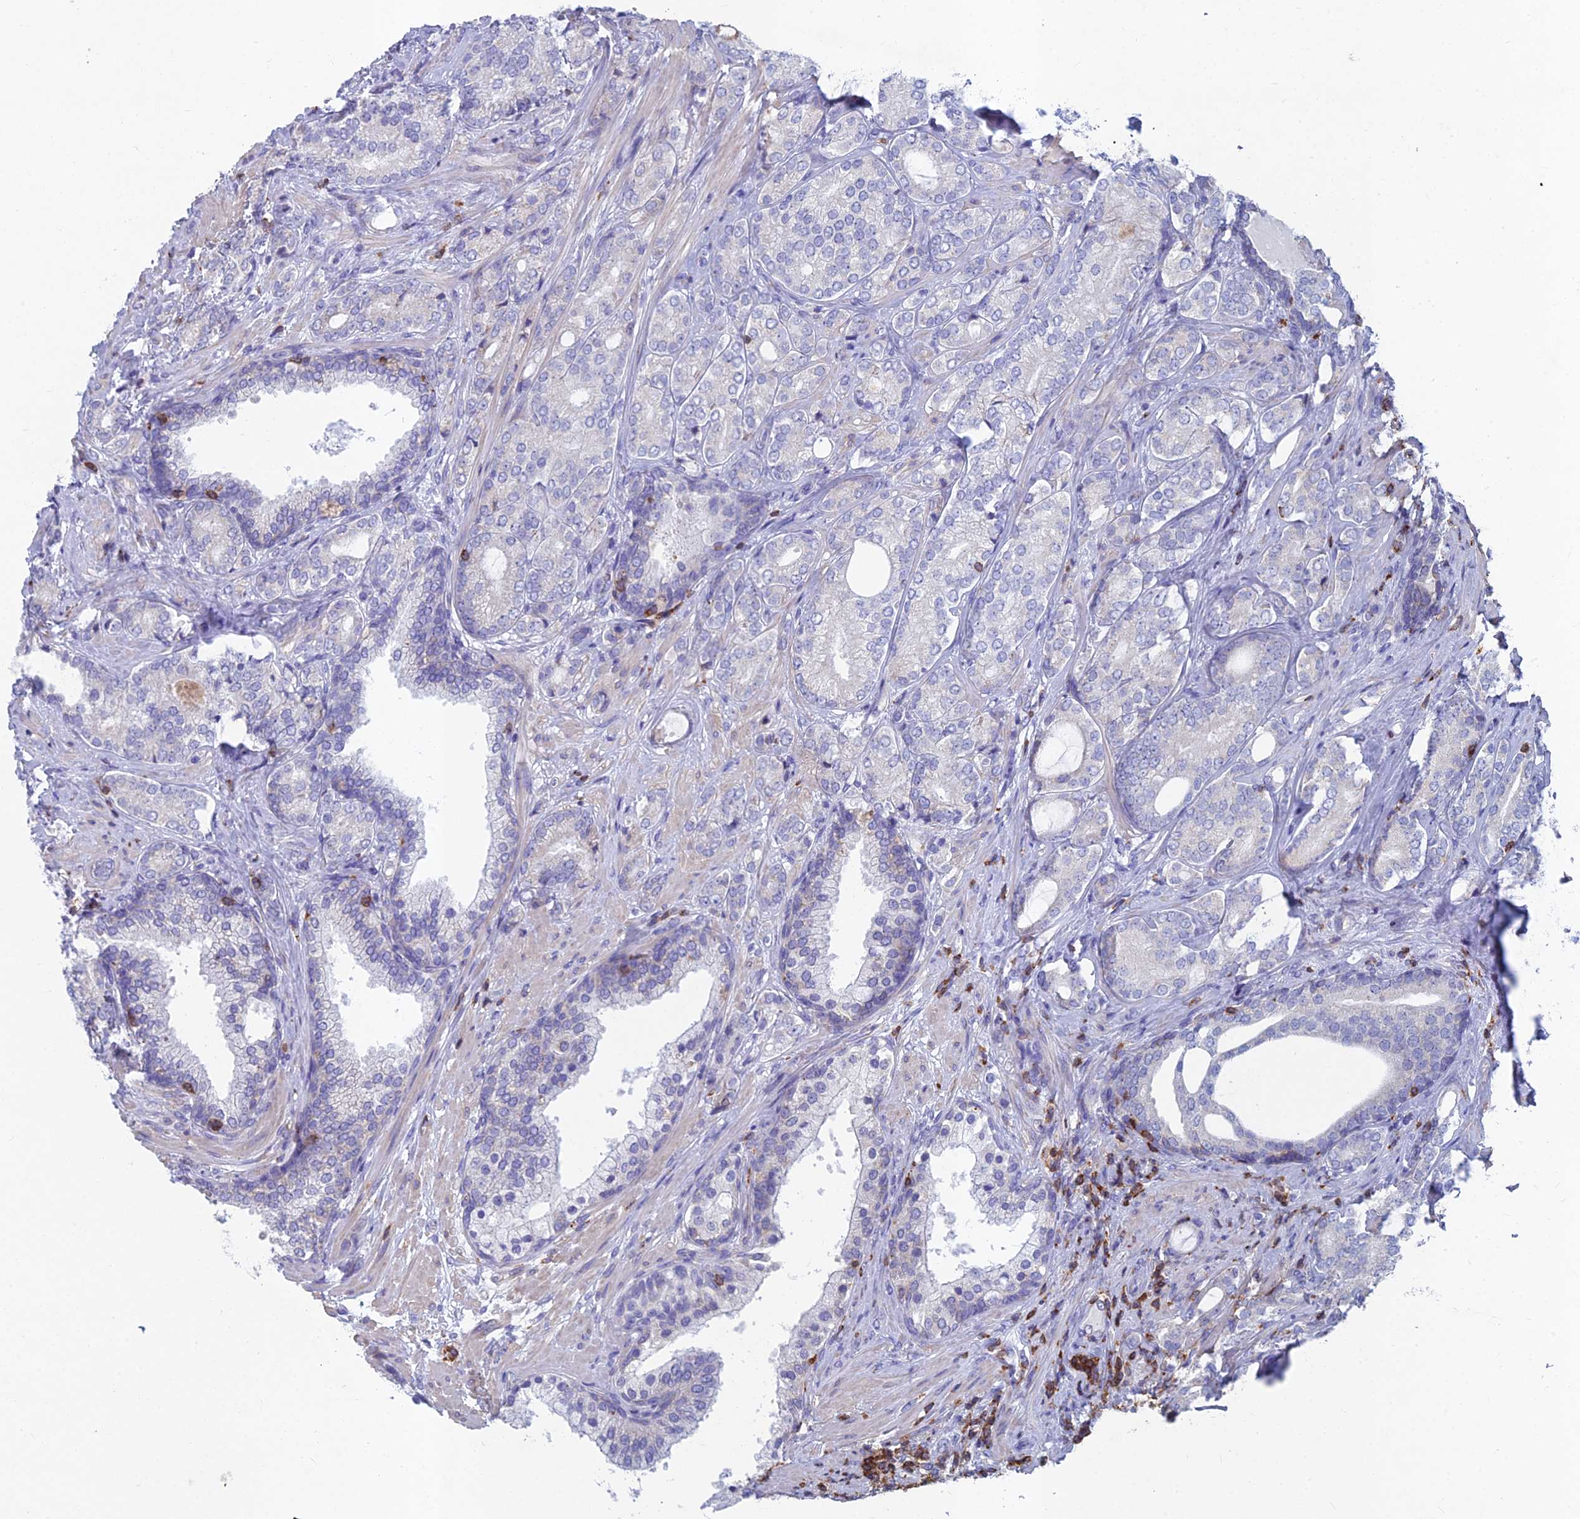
{"staining": {"intensity": "negative", "quantity": "none", "location": "none"}, "tissue": "prostate cancer", "cell_type": "Tumor cells", "image_type": "cancer", "snomed": [{"axis": "morphology", "description": "Adenocarcinoma, High grade"}, {"axis": "topography", "description": "Prostate"}], "caption": "Immunohistochemistry (IHC) histopathology image of neoplastic tissue: human adenocarcinoma (high-grade) (prostate) stained with DAB shows no significant protein expression in tumor cells. Nuclei are stained in blue.", "gene": "ABI3BP", "patient": {"sex": "male", "age": 60}}